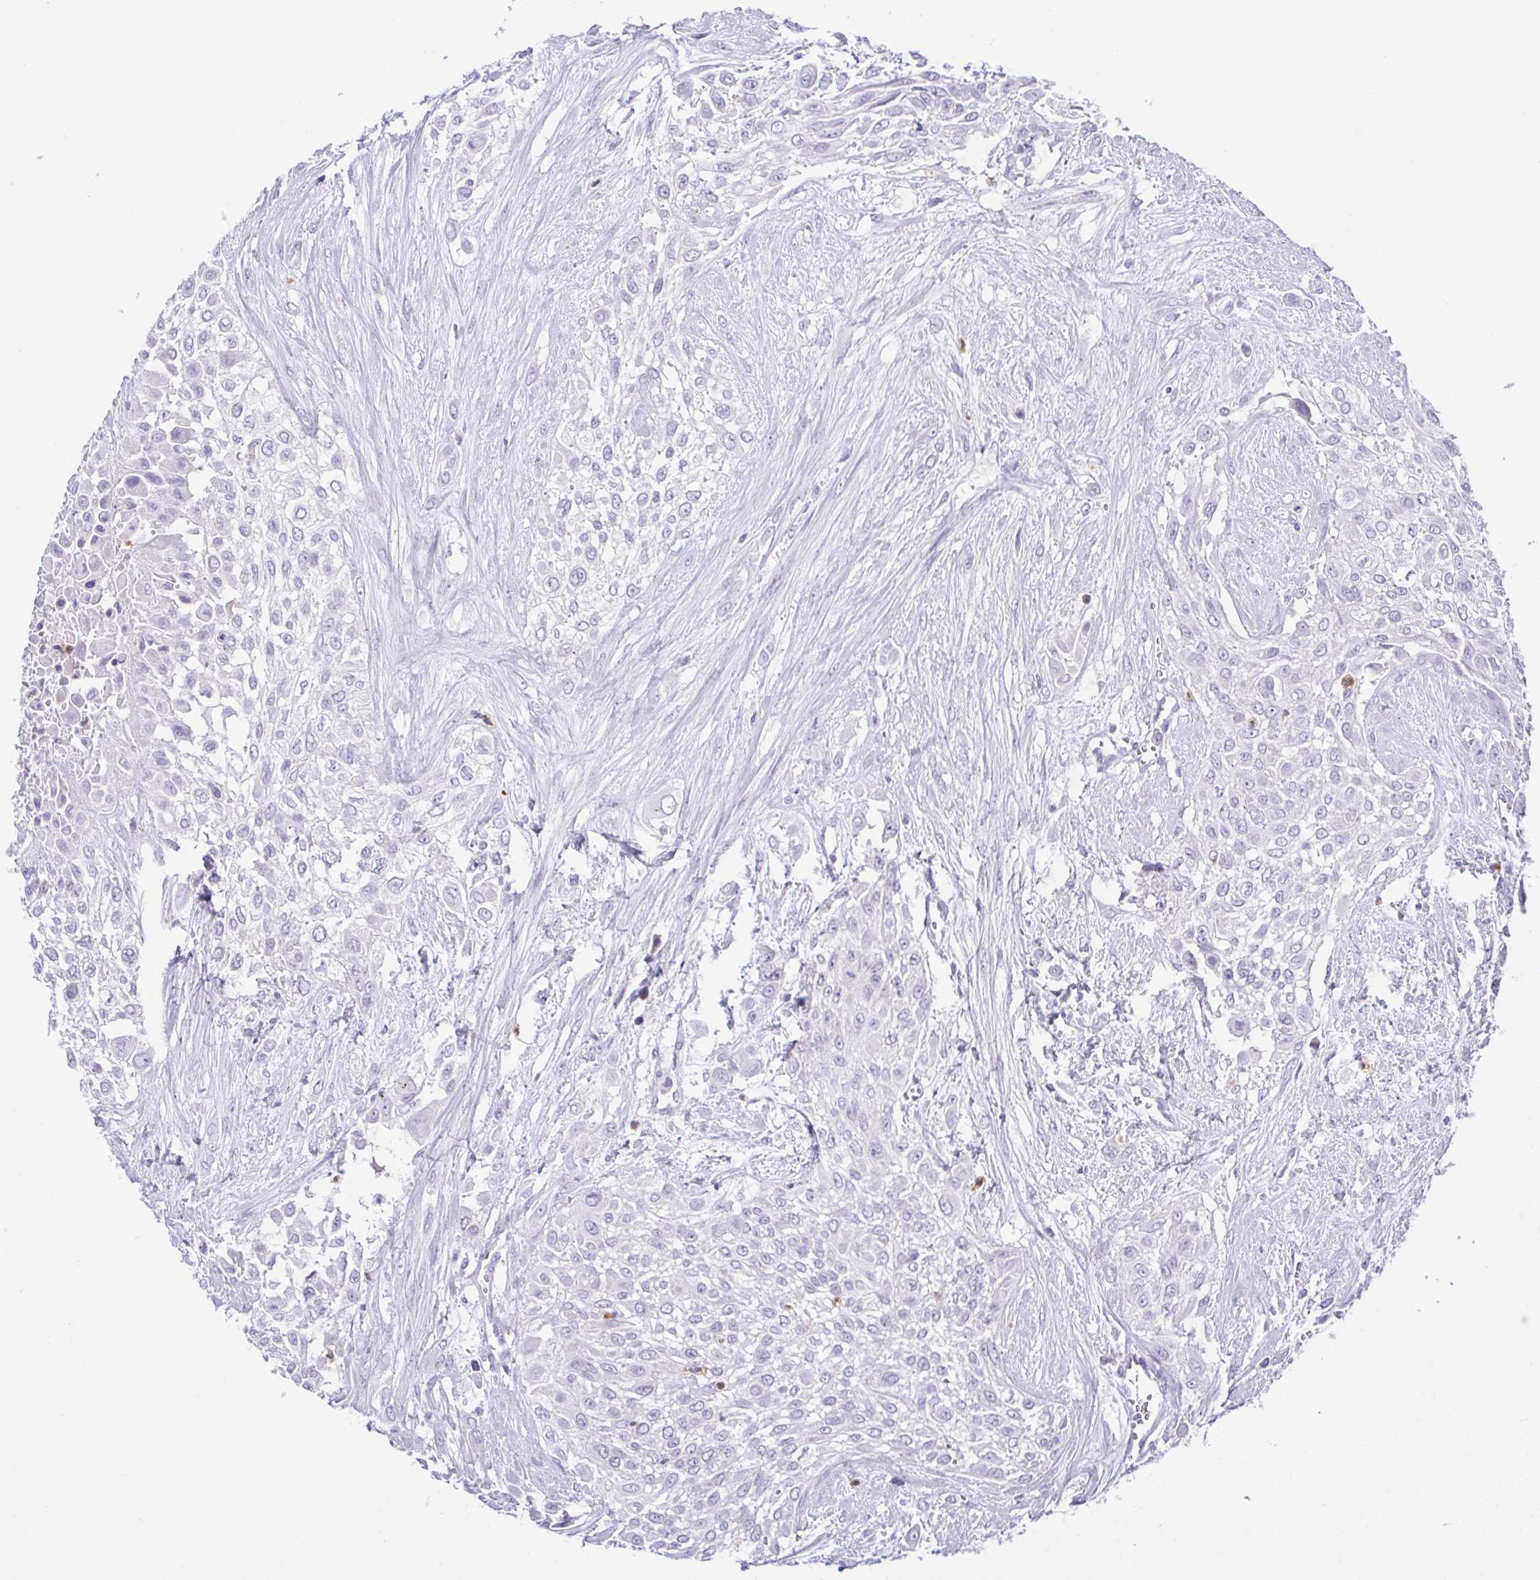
{"staining": {"intensity": "negative", "quantity": "none", "location": "none"}, "tissue": "urothelial cancer", "cell_type": "Tumor cells", "image_type": "cancer", "snomed": [{"axis": "morphology", "description": "Urothelial carcinoma, High grade"}, {"axis": "topography", "description": "Urinary bladder"}], "caption": "Immunohistochemical staining of human urothelial cancer demonstrates no significant positivity in tumor cells.", "gene": "PGLYRP1", "patient": {"sex": "male", "age": 57}}